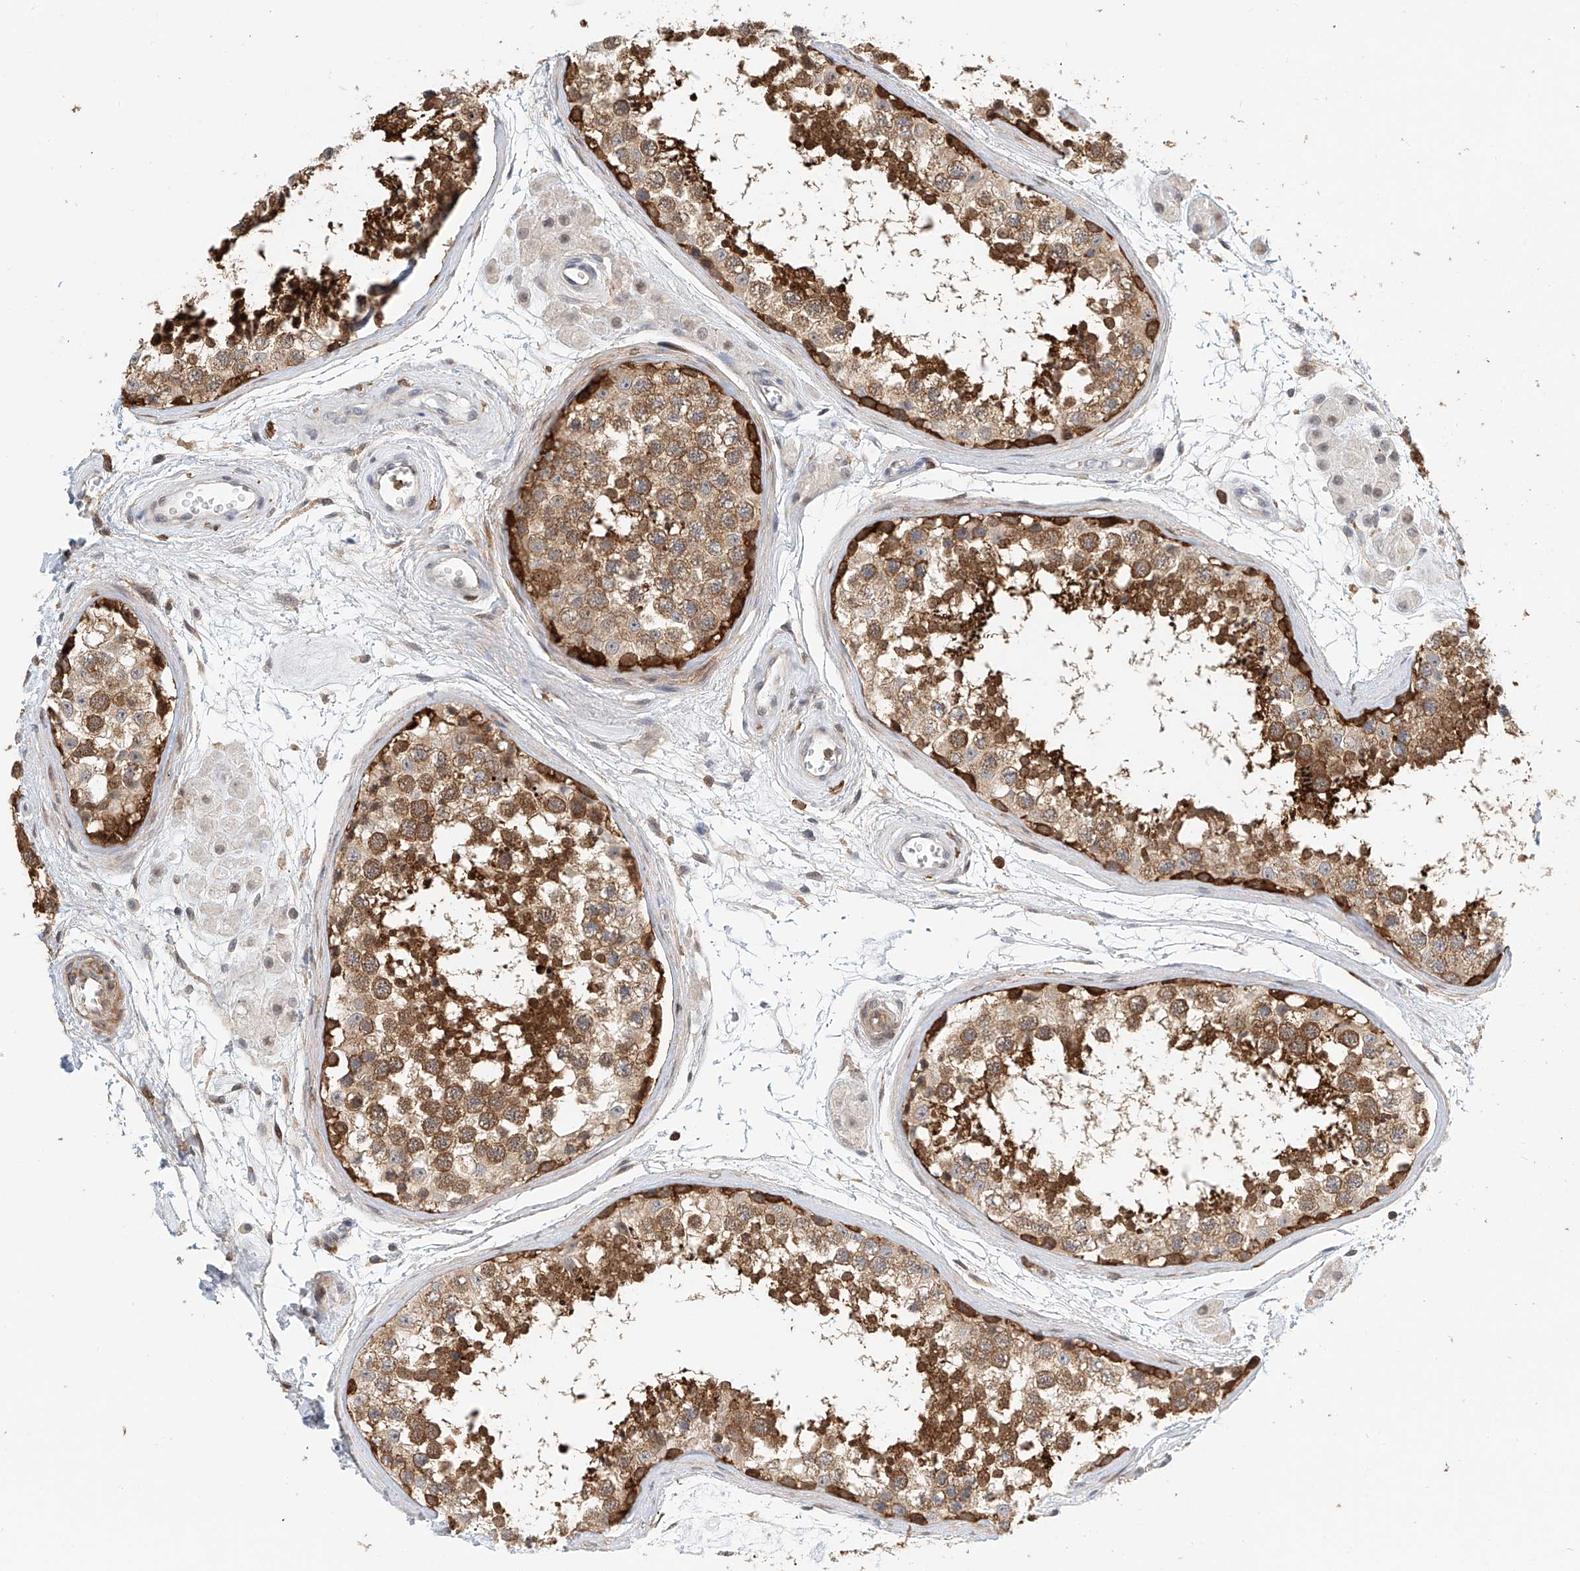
{"staining": {"intensity": "strong", "quantity": "25%-75%", "location": "cytoplasmic/membranous"}, "tissue": "testis", "cell_type": "Cells in seminiferous ducts", "image_type": "normal", "snomed": [{"axis": "morphology", "description": "Normal tissue, NOS"}, {"axis": "topography", "description": "Testis"}], "caption": "Human testis stained with a brown dye shows strong cytoplasmic/membranous positive positivity in approximately 25%-75% of cells in seminiferous ducts.", "gene": "MICAL1", "patient": {"sex": "male", "age": 56}}